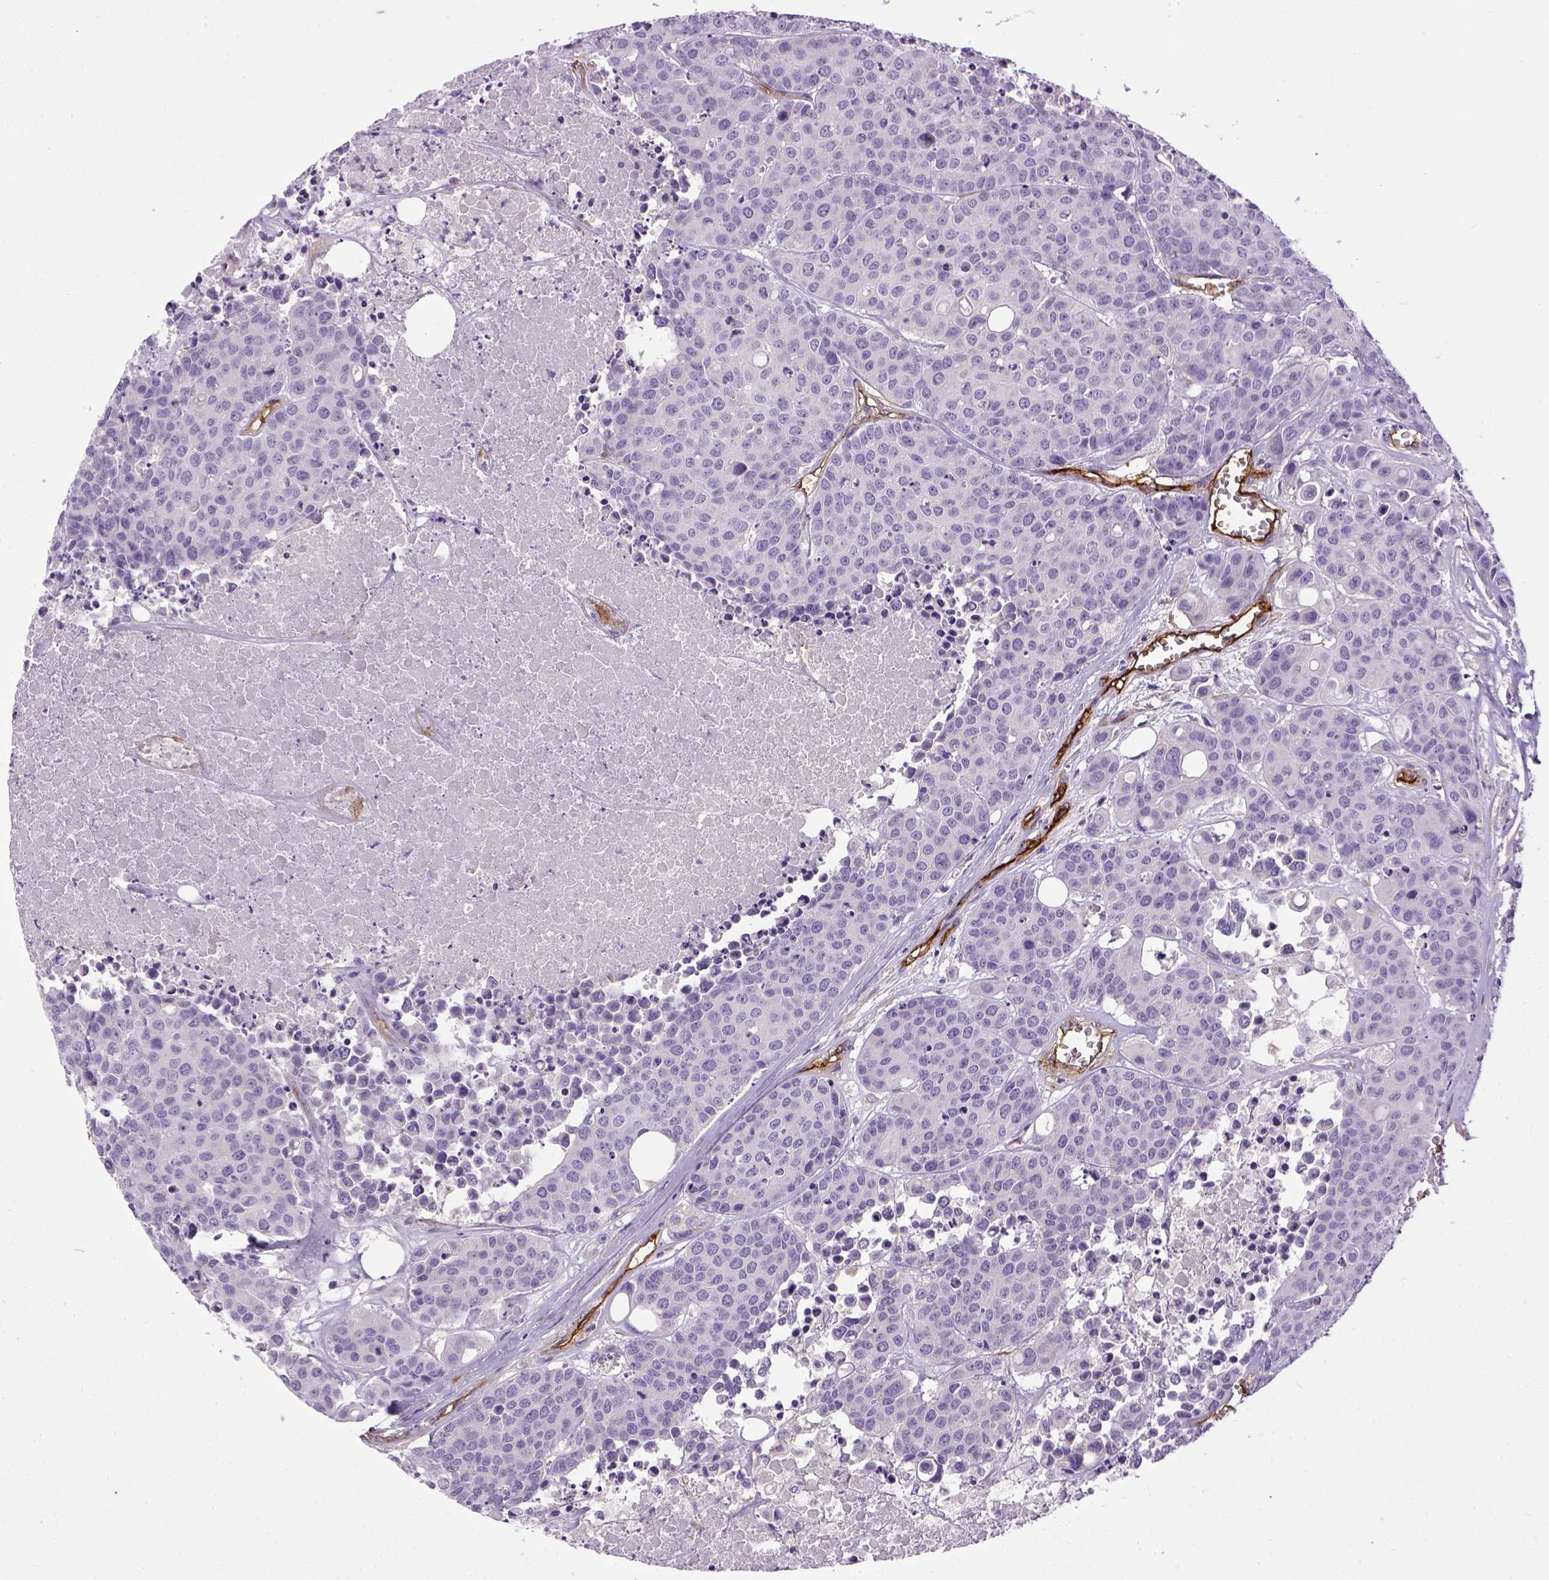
{"staining": {"intensity": "negative", "quantity": "none", "location": "none"}, "tissue": "carcinoid", "cell_type": "Tumor cells", "image_type": "cancer", "snomed": [{"axis": "morphology", "description": "Carcinoid, malignant, NOS"}, {"axis": "topography", "description": "Colon"}], "caption": "High magnification brightfield microscopy of carcinoid (malignant) stained with DAB (brown) and counterstained with hematoxylin (blue): tumor cells show no significant expression. Brightfield microscopy of IHC stained with DAB (3,3'-diaminobenzidine) (brown) and hematoxylin (blue), captured at high magnification.", "gene": "ENG", "patient": {"sex": "male", "age": 81}}